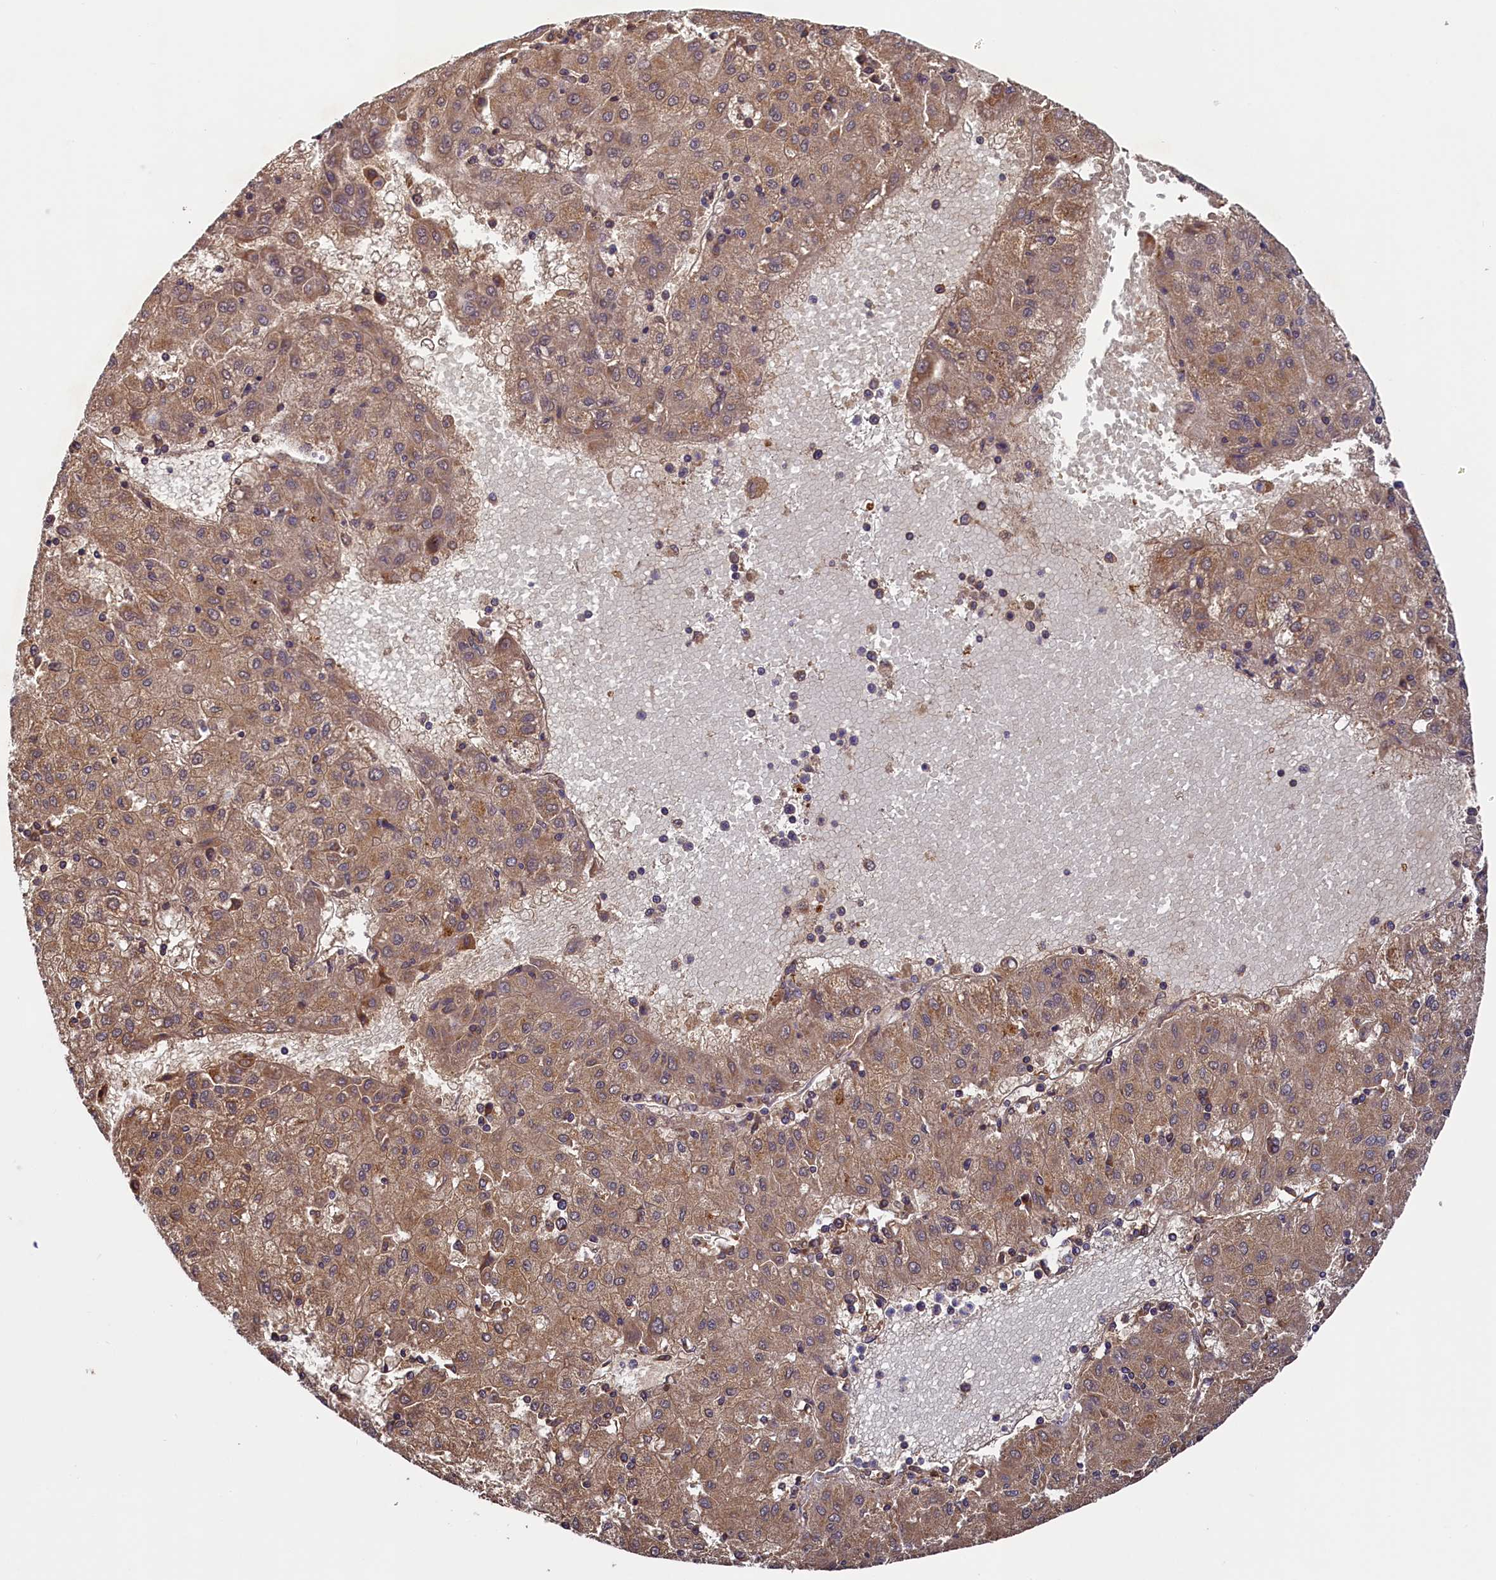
{"staining": {"intensity": "moderate", "quantity": ">75%", "location": "cytoplasmic/membranous"}, "tissue": "liver cancer", "cell_type": "Tumor cells", "image_type": "cancer", "snomed": [{"axis": "morphology", "description": "Carcinoma, Hepatocellular, NOS"}, {"axis": "topography", "description": "Liver"}], "caption": "Protein staining demonstrates moderate cytoplasmic/membranous expression in approximately >75% of tumor cells in hepatocellular carcinoma (liver).", "gene": "SEC31B", "patient": {"sex": "male", "age": 72}}